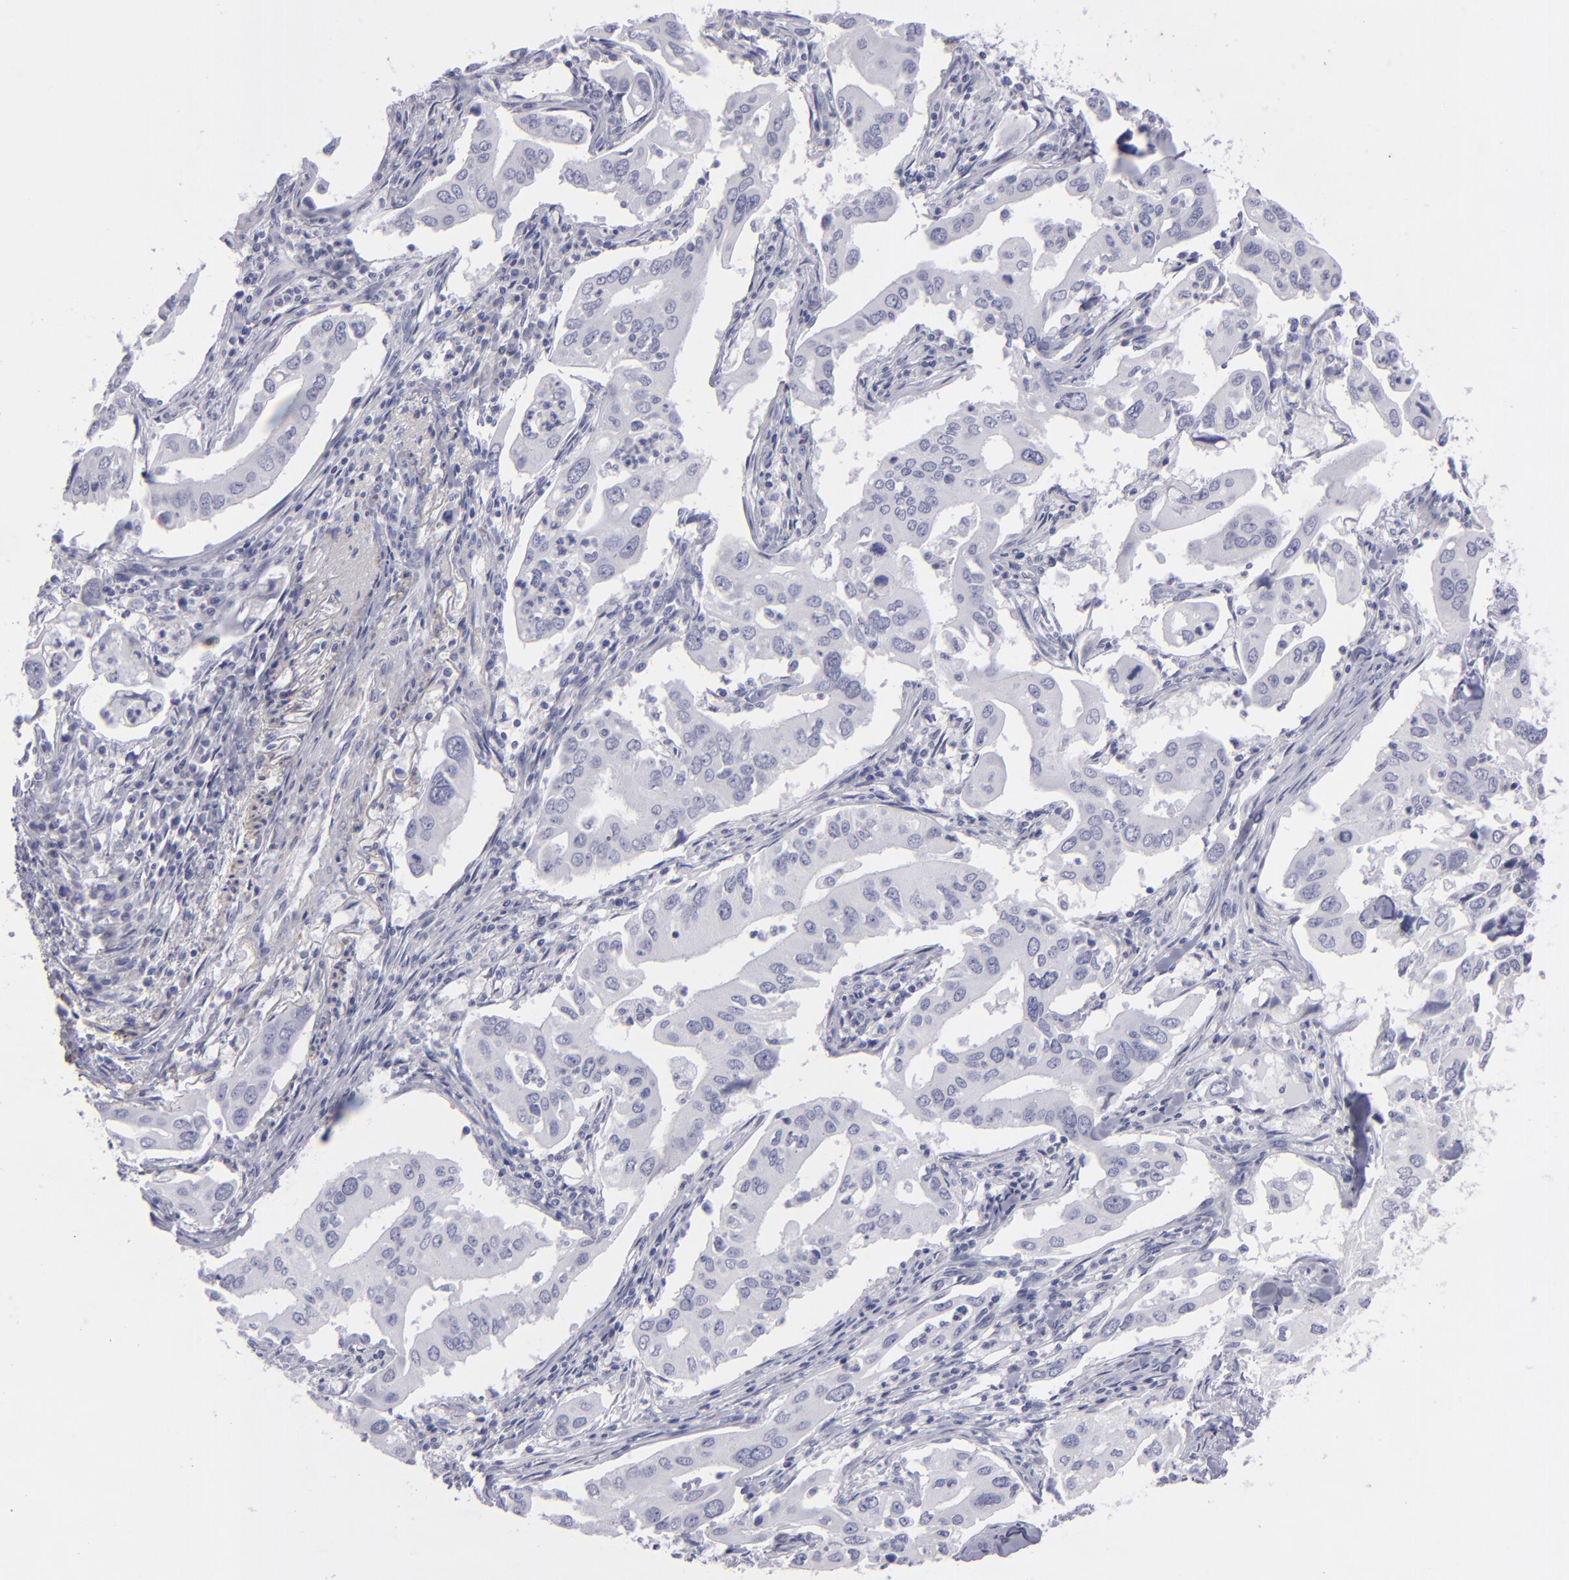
{"staining": {"intensity": "negative", "quantity": "none", "location": "none"}, "tissue": "lung cancer", "cell_type": "Tumor cells", "image_type": "cancer", "snomed": [{"axis": "morphology", "description": "Adenocarcinoma, NOS"}, {"axis": "topography", "description": "Lung"}], "caption": "There is no significant staining in tumor cells of adenocarcinoma (lung).", "gene": "MYH11", "patient": {"sex": "male", "age": 48}}